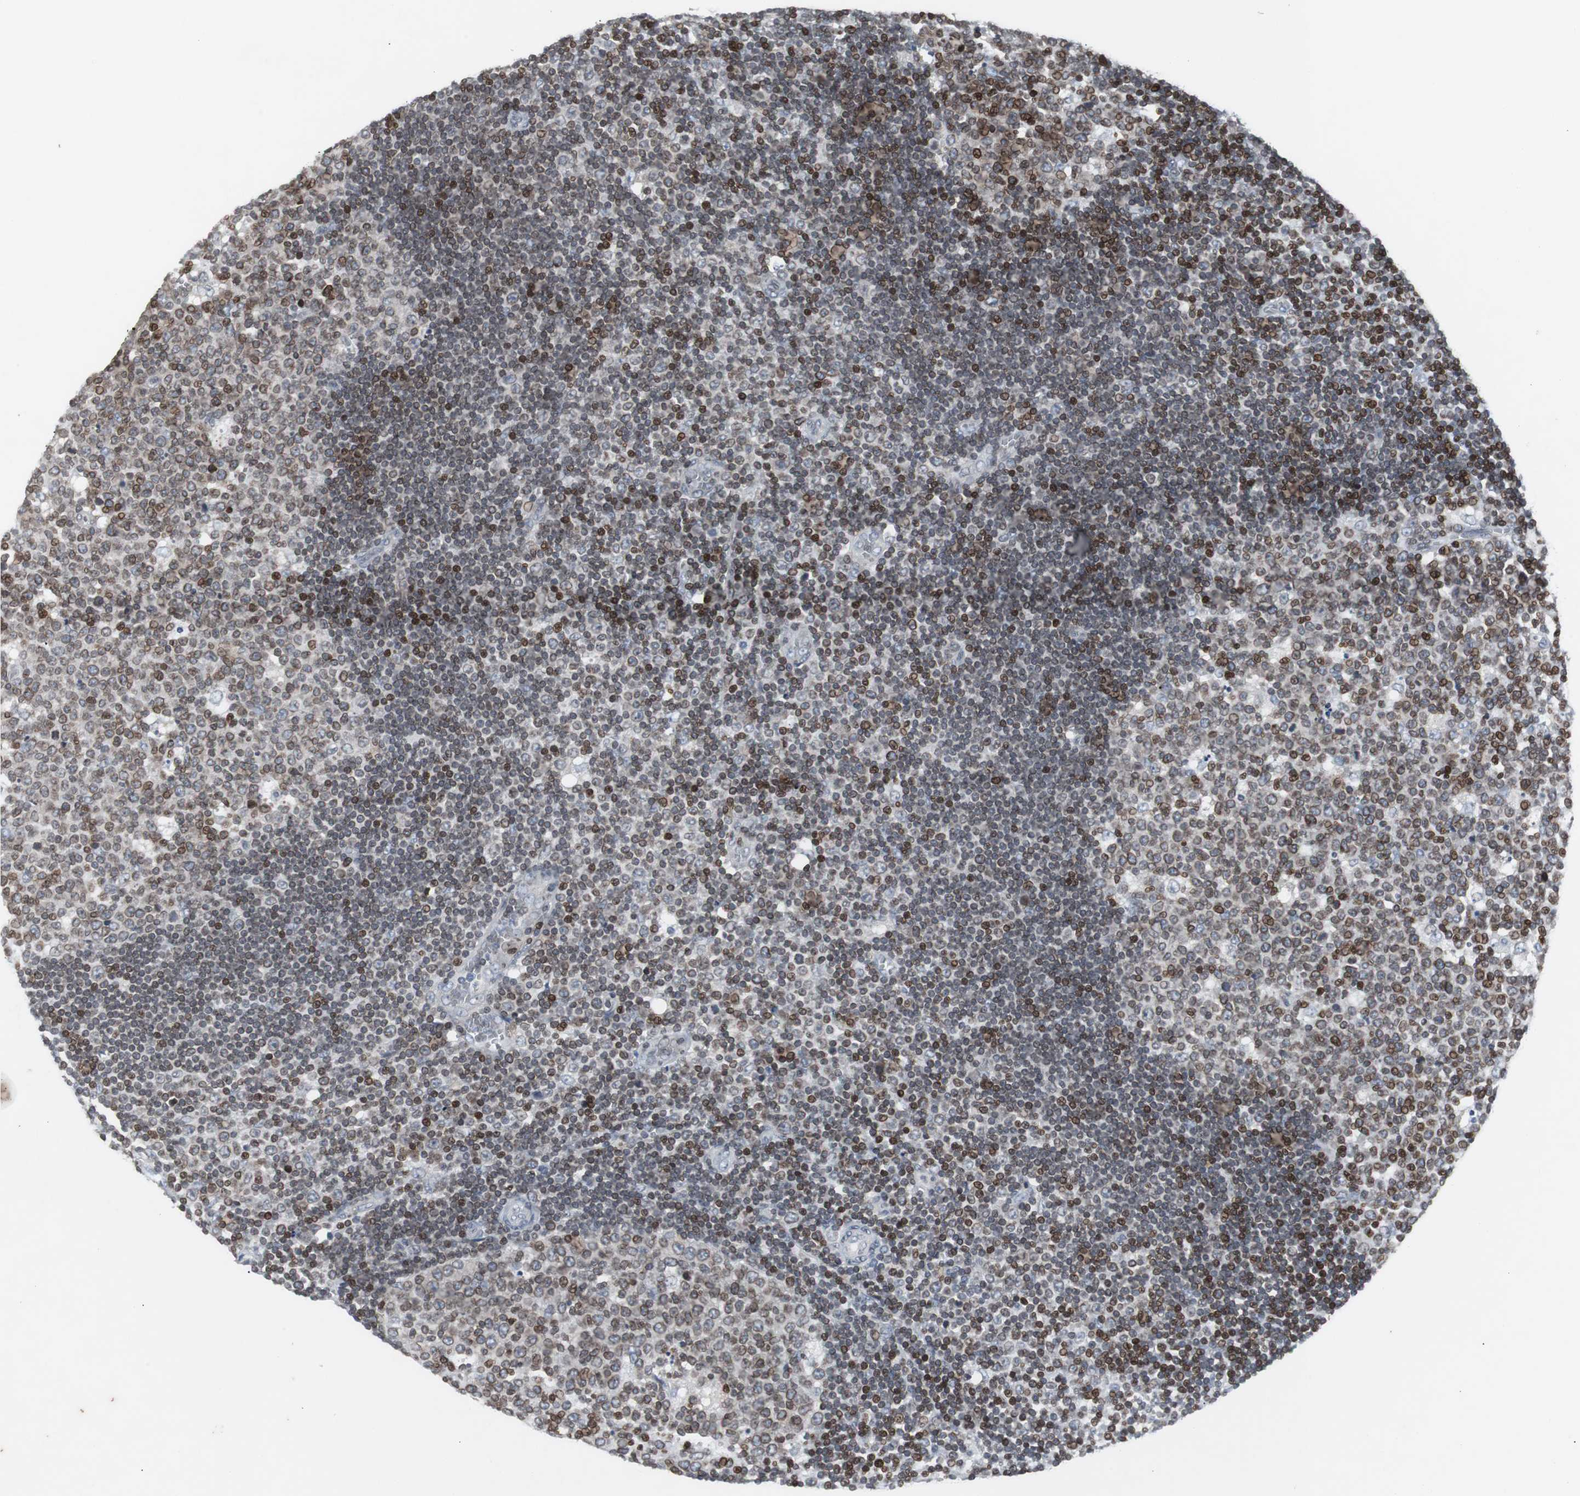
{"staining": {"intensity": "moderate", "quantity": "25%-75%", "location": "cytoplasmic/membranous,nuclear"}, "tissue": "lymph node", "cell_type": "Germinal center cells", "image_type": "normal", "snomed": [{"axis": "morphology", "description": "Normal tissue, NOS"}, {"axis": "topography", "description": "Lymph node"}, {"axis": "topography", "description": "Salivary gland"}], "caption": "This image demonstrates benign lymph node stained with IHC to label a protein in brown. The cytoplasmic/membranous,nuclear of germinal center cells show moderate positivity for the protein. Nuclei are counter-stained blue.", "gene": "ZNF396", "patient": {"sex": "male", "age": 8}}